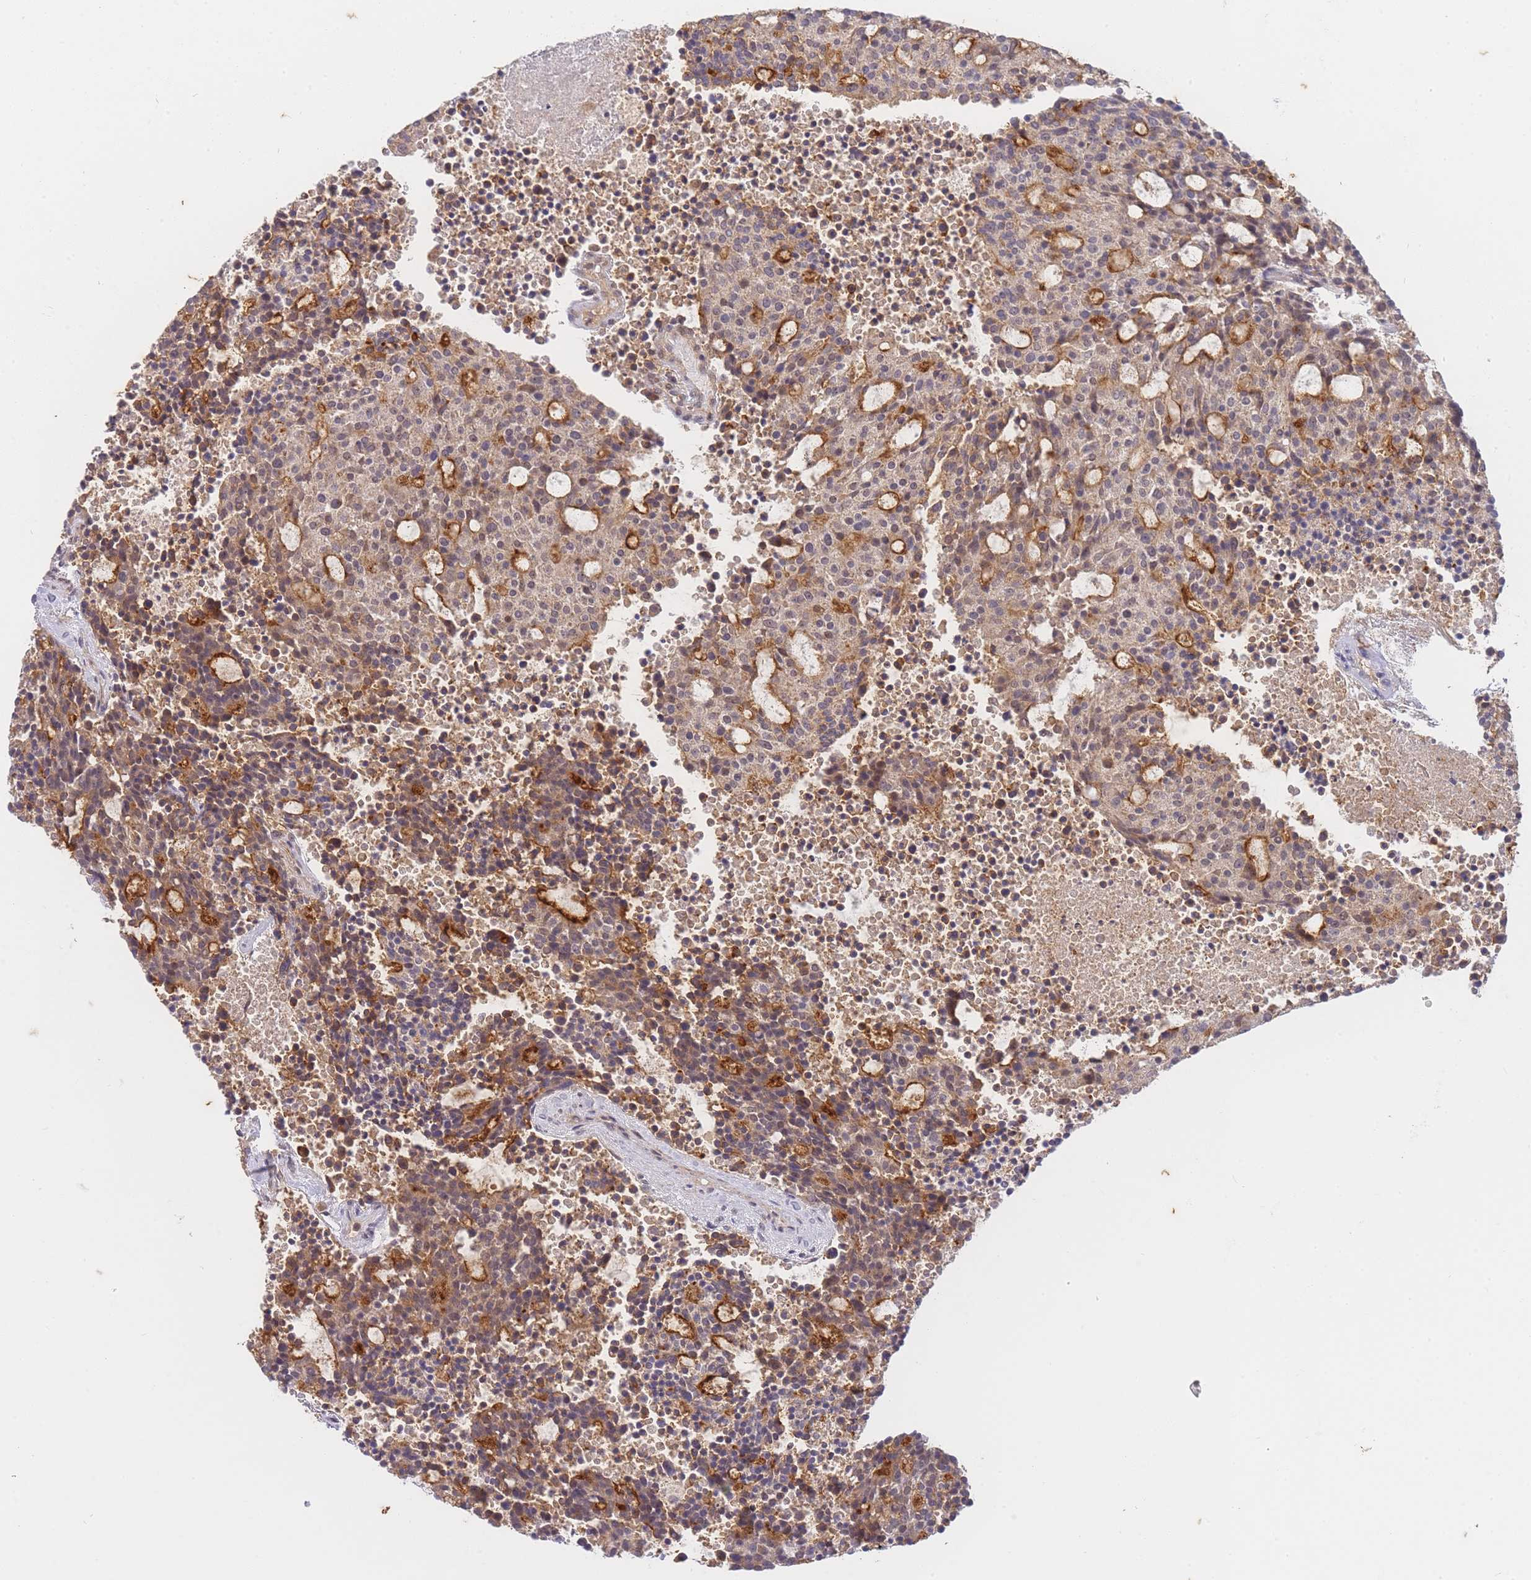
{"staining": {"intensity": "moderate", "quantity": "25%-75%", "location": "cytoplasmic/membranous"}, "tissue": "carcinoid", "cell_type": "Tumor cells", "image_type": "cancer", "snomed": [{"axis": "morphology", "description": "Carcinoid, malignant, NOS"}, {"axis": "topography", "description": "Pancreas"}], "caption": "Human malignant carcinoid stained for a protein (brown) displays moderate cytoplasmic/membranous positive staining in about 25%-75% of tumor cells.", "gene": "ST8SIA4", "patient": {"sex": "female", "age": 54}}